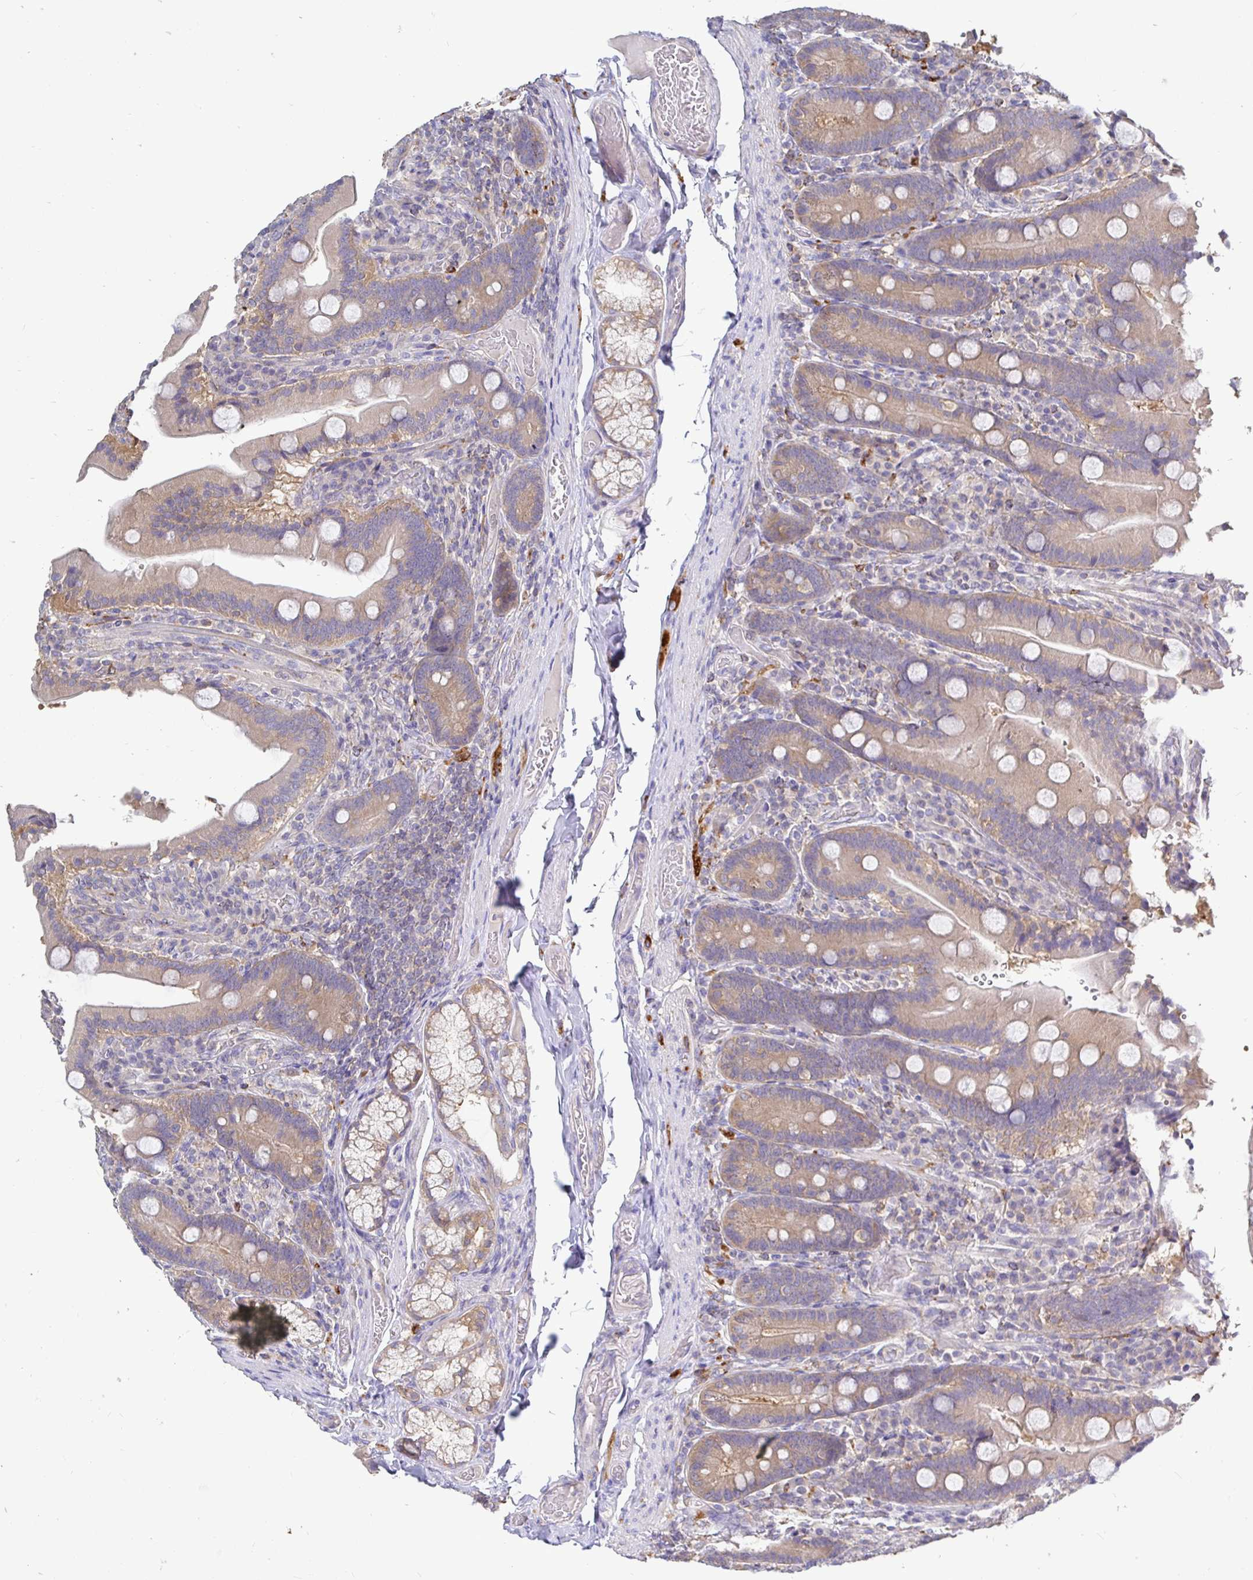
{"staining": {"intensity": "weak", "quantity": "25%-75%", "location": "cytoplasmic/membranous"}, "tissue": "duodenum", "cell_type": "Glandular cells", "image_type": "normal", "snomed": [{"axis": "morphology", "description": "Normal tissue, NOS"}, {"axis": "topography", "description": "Duodenum"}], "caption": "Unremarkable duodenum shows weak cytoplasmic/membranous expression in about 25%-75% of glandular cells.", "gene": "KIF21A", "patient": {"sex": "female", "age": 62}}